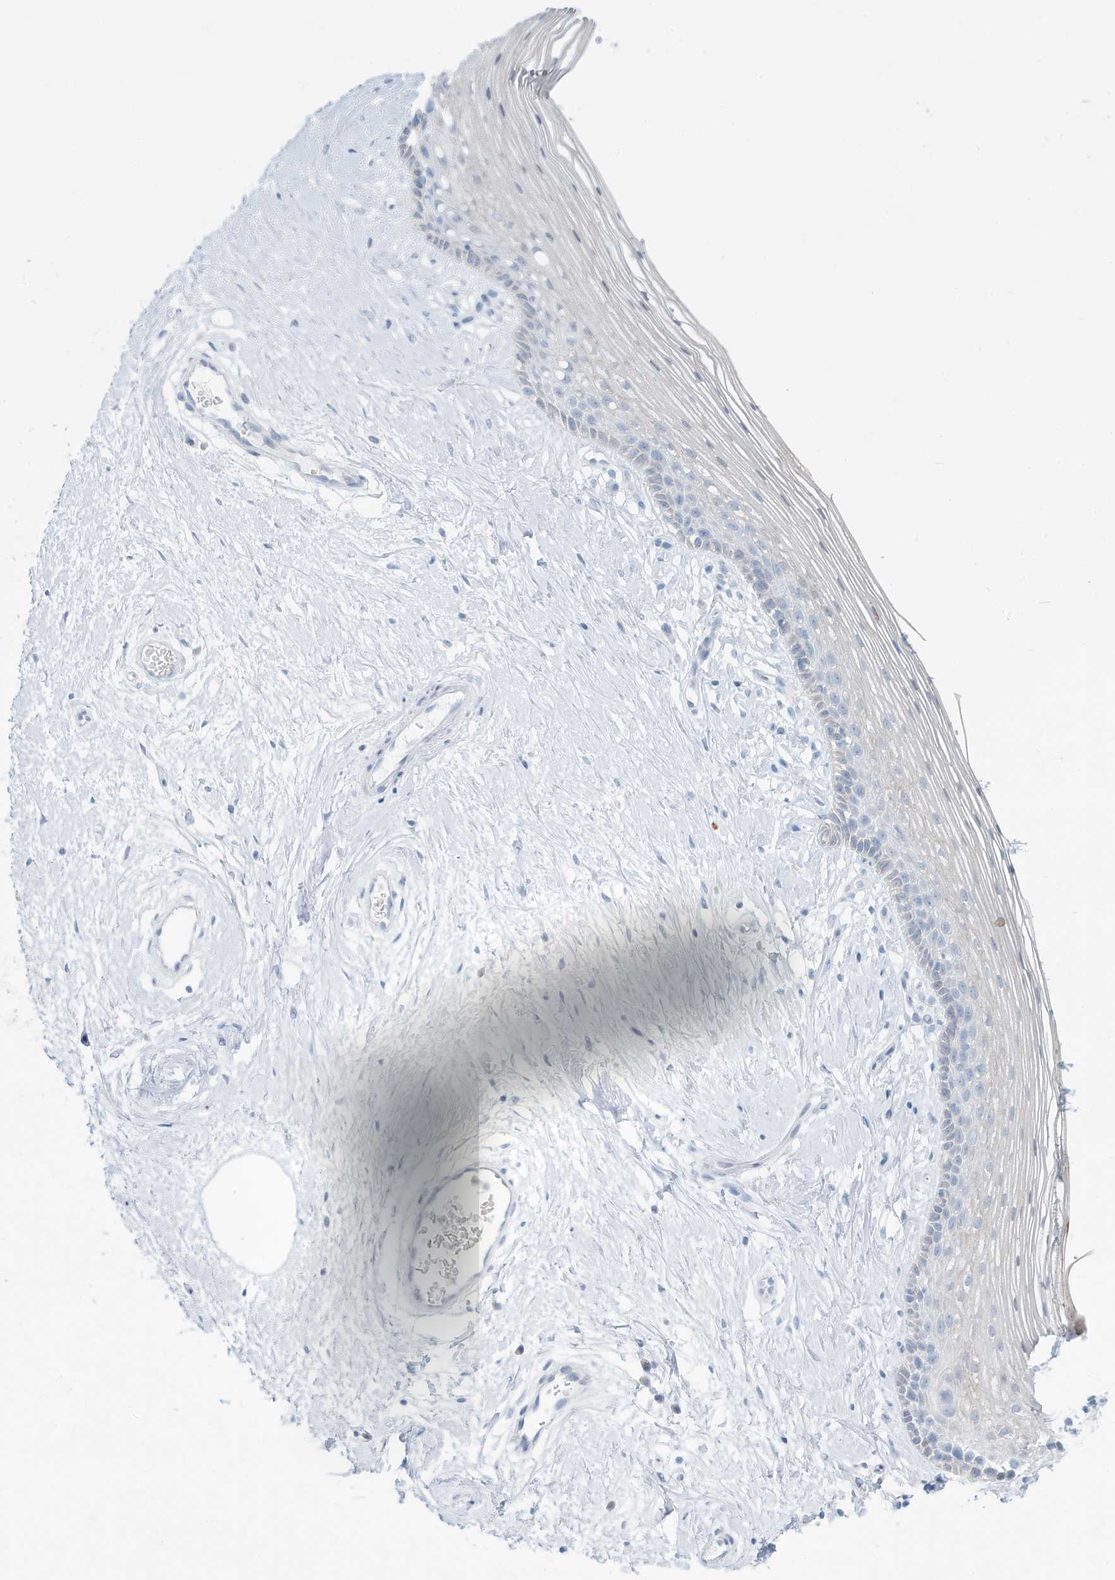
{"staining": {"intensity": "weak", "quantity": "<25%", "location": "cytoplasmic/membranous"}, "tissue": "vagina", "cell_type": "Squamous epithelial cells", "image_type": "normal", "snomed": [{"axis": "morphology", "description": "Normal tissue, NOS"}, {"axis": "topography", "description": "Vagina"}], "caption": "Squamous epithelial cells are negative for protein expression in normal human vagina. The staining is performed using DAB (3,3'-diaminobenzidine) brown chromogen with nuclei counter-stained in using hematoxylin.", "gene": "ERI2", "patient": {"sex": "female", "age": 46}}